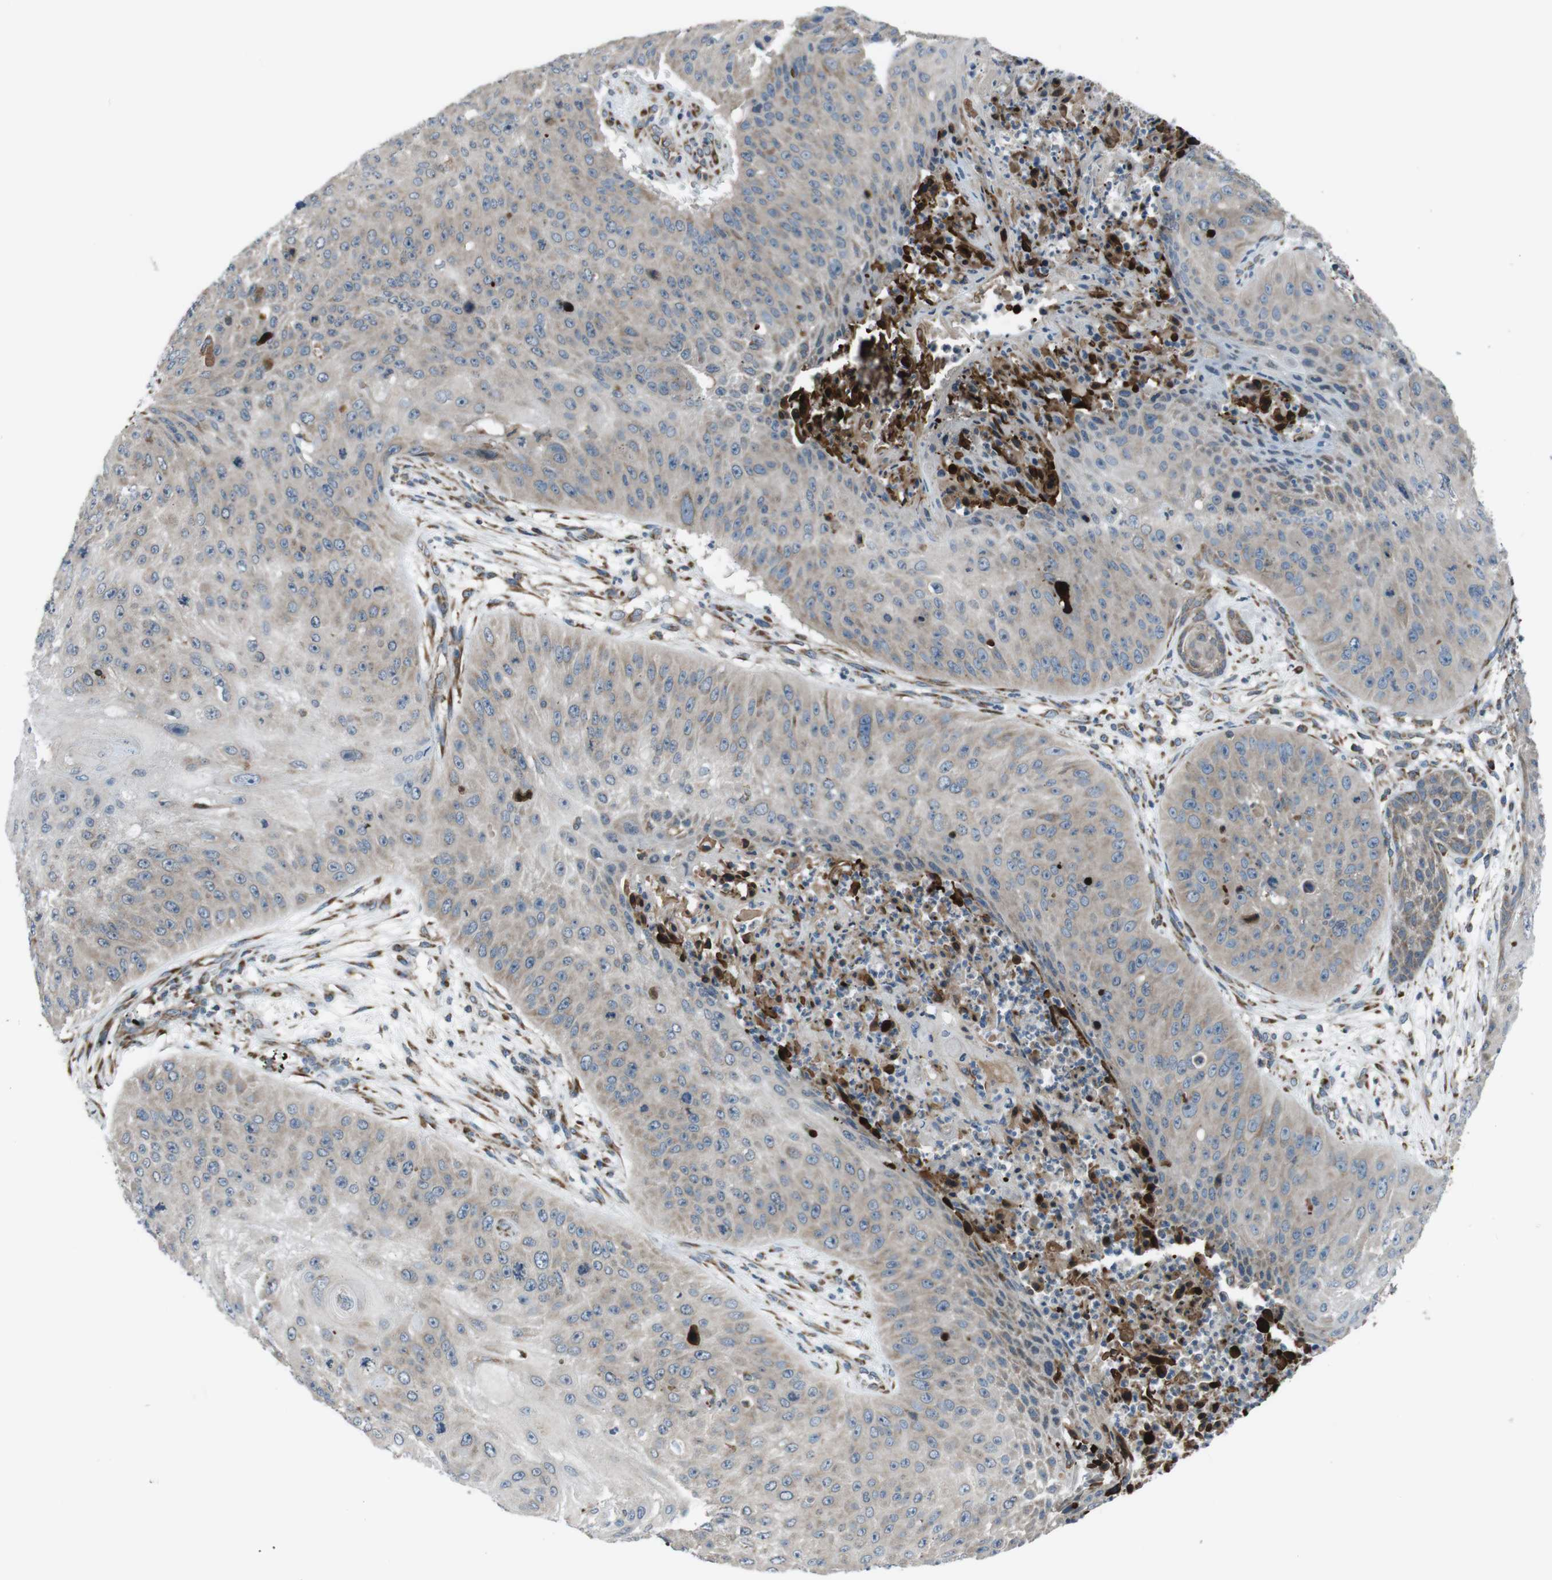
{"staining": {"intensity": "weak", "quantity": "25%-75%", "location": "cytoplasmic/membranous"}, "tissue": "skin cancer", "cell_type": "Tumor cells", "image_type": "cancer", "snomed": [{"axis": "morphology", "description": "Squamous cell carcinoma, NOS"}, {"axis": "topography", "description": "Skin"}], "caption": "A brown stain labels weak cytoplasmic/membranous expression of a protein in skin cancer (squamous cell carcinoma) tumor cells.", "gene": "SSR3", "patient": {"sex": "female", "age": 80}}